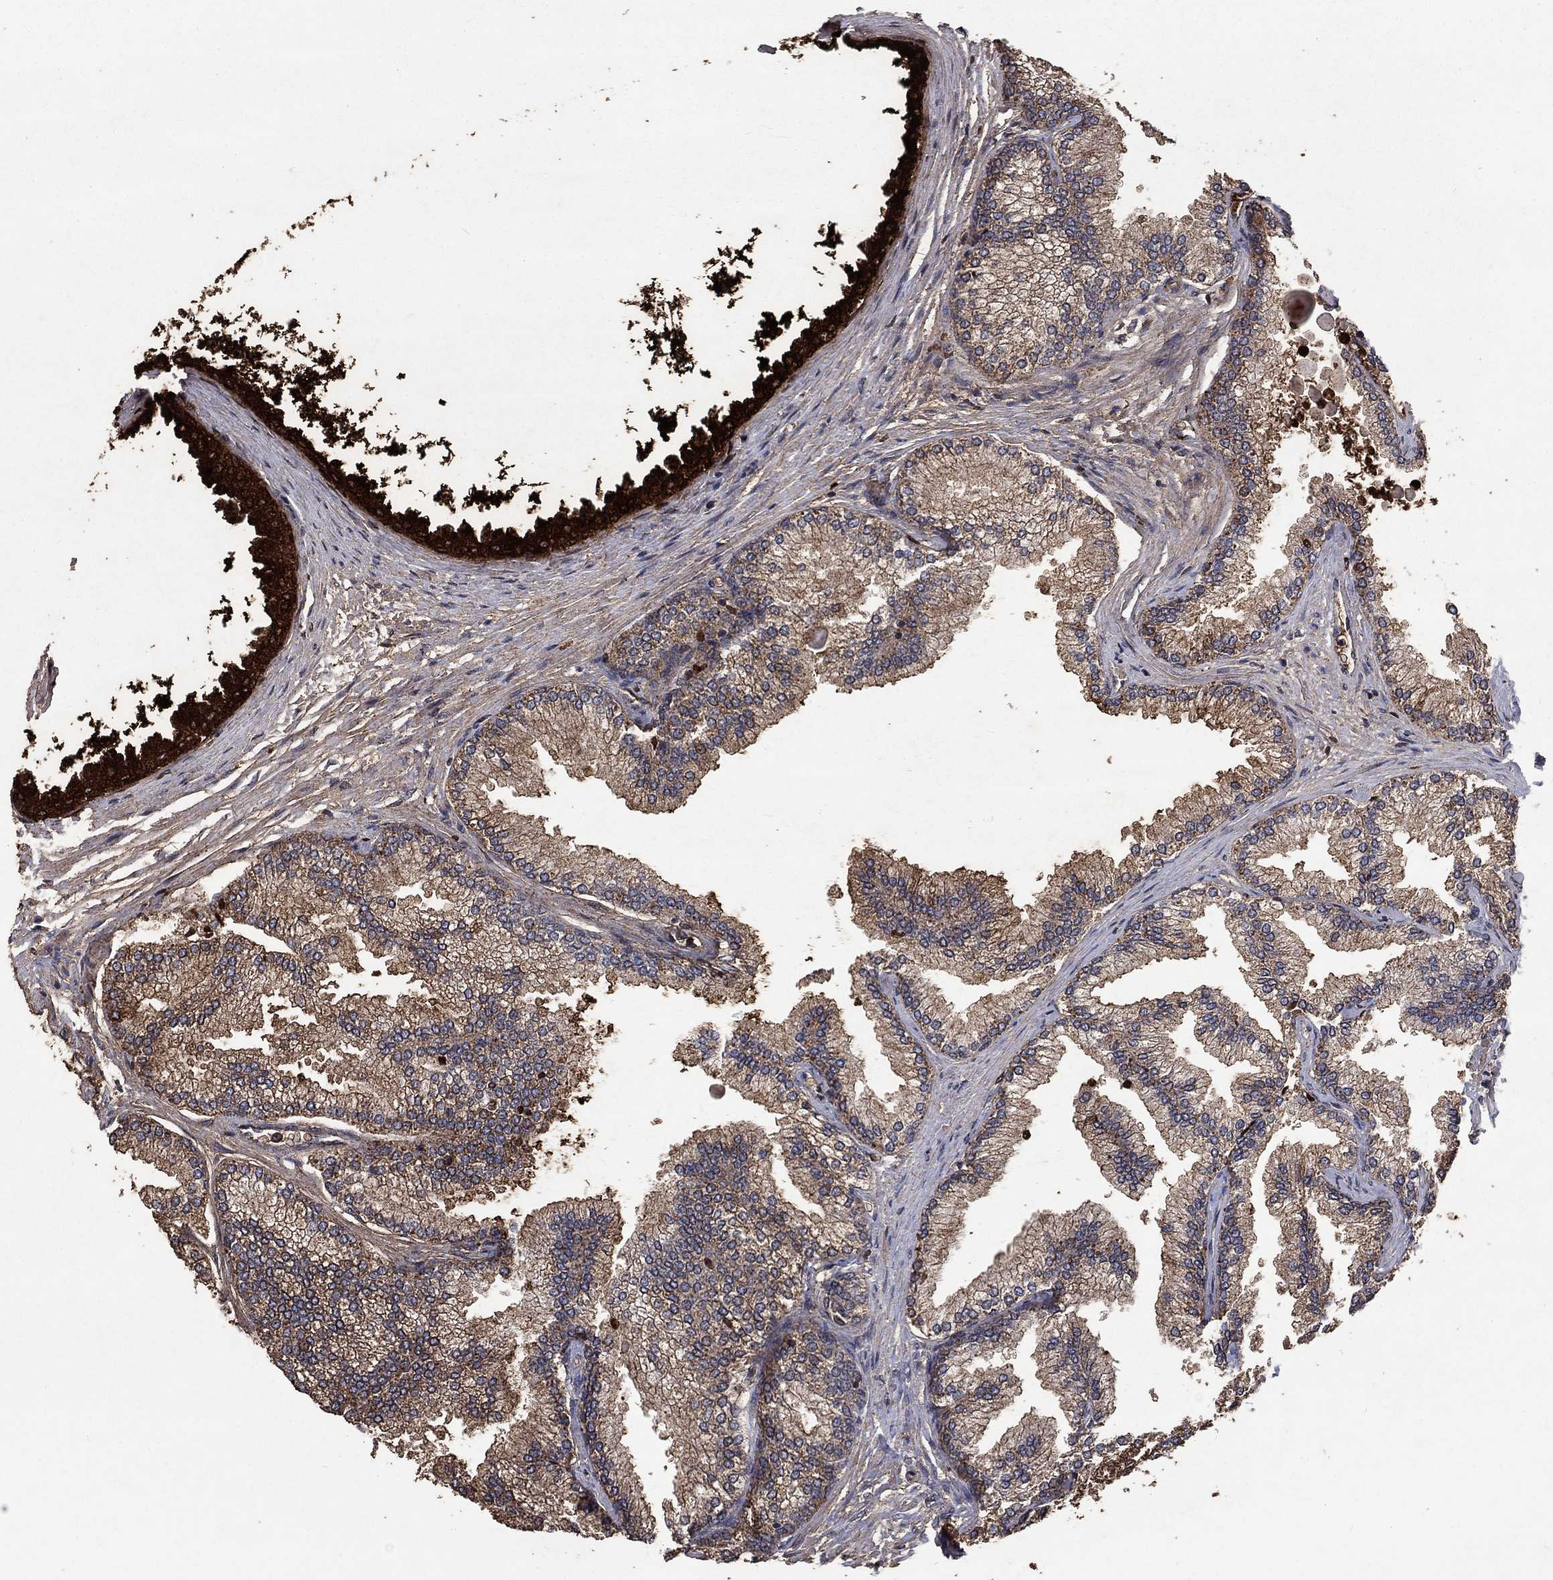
{"staining": {"intensity": "strong", "quantity": "<25%", "location": "cytoplasmic/membranous"}, "tissue": "prostate", "cell_type": "Glandular cells", "image_type": "normal", "snomed": [{"axis": "morphology", "description": "Normal tissue, NOS"}, {"axis": "topography", "description": "Prostate"}], "caption": "This histopathology image reveals normal prostate stained with immunohistochemistry to label a protein in brown. The cytoplasmic/membranous of glandular cells show strong positivity for the protein. Nuclei are counter-stained blue.", "gene": "CD24", "patient": {"sex": "male", "age": 72}}